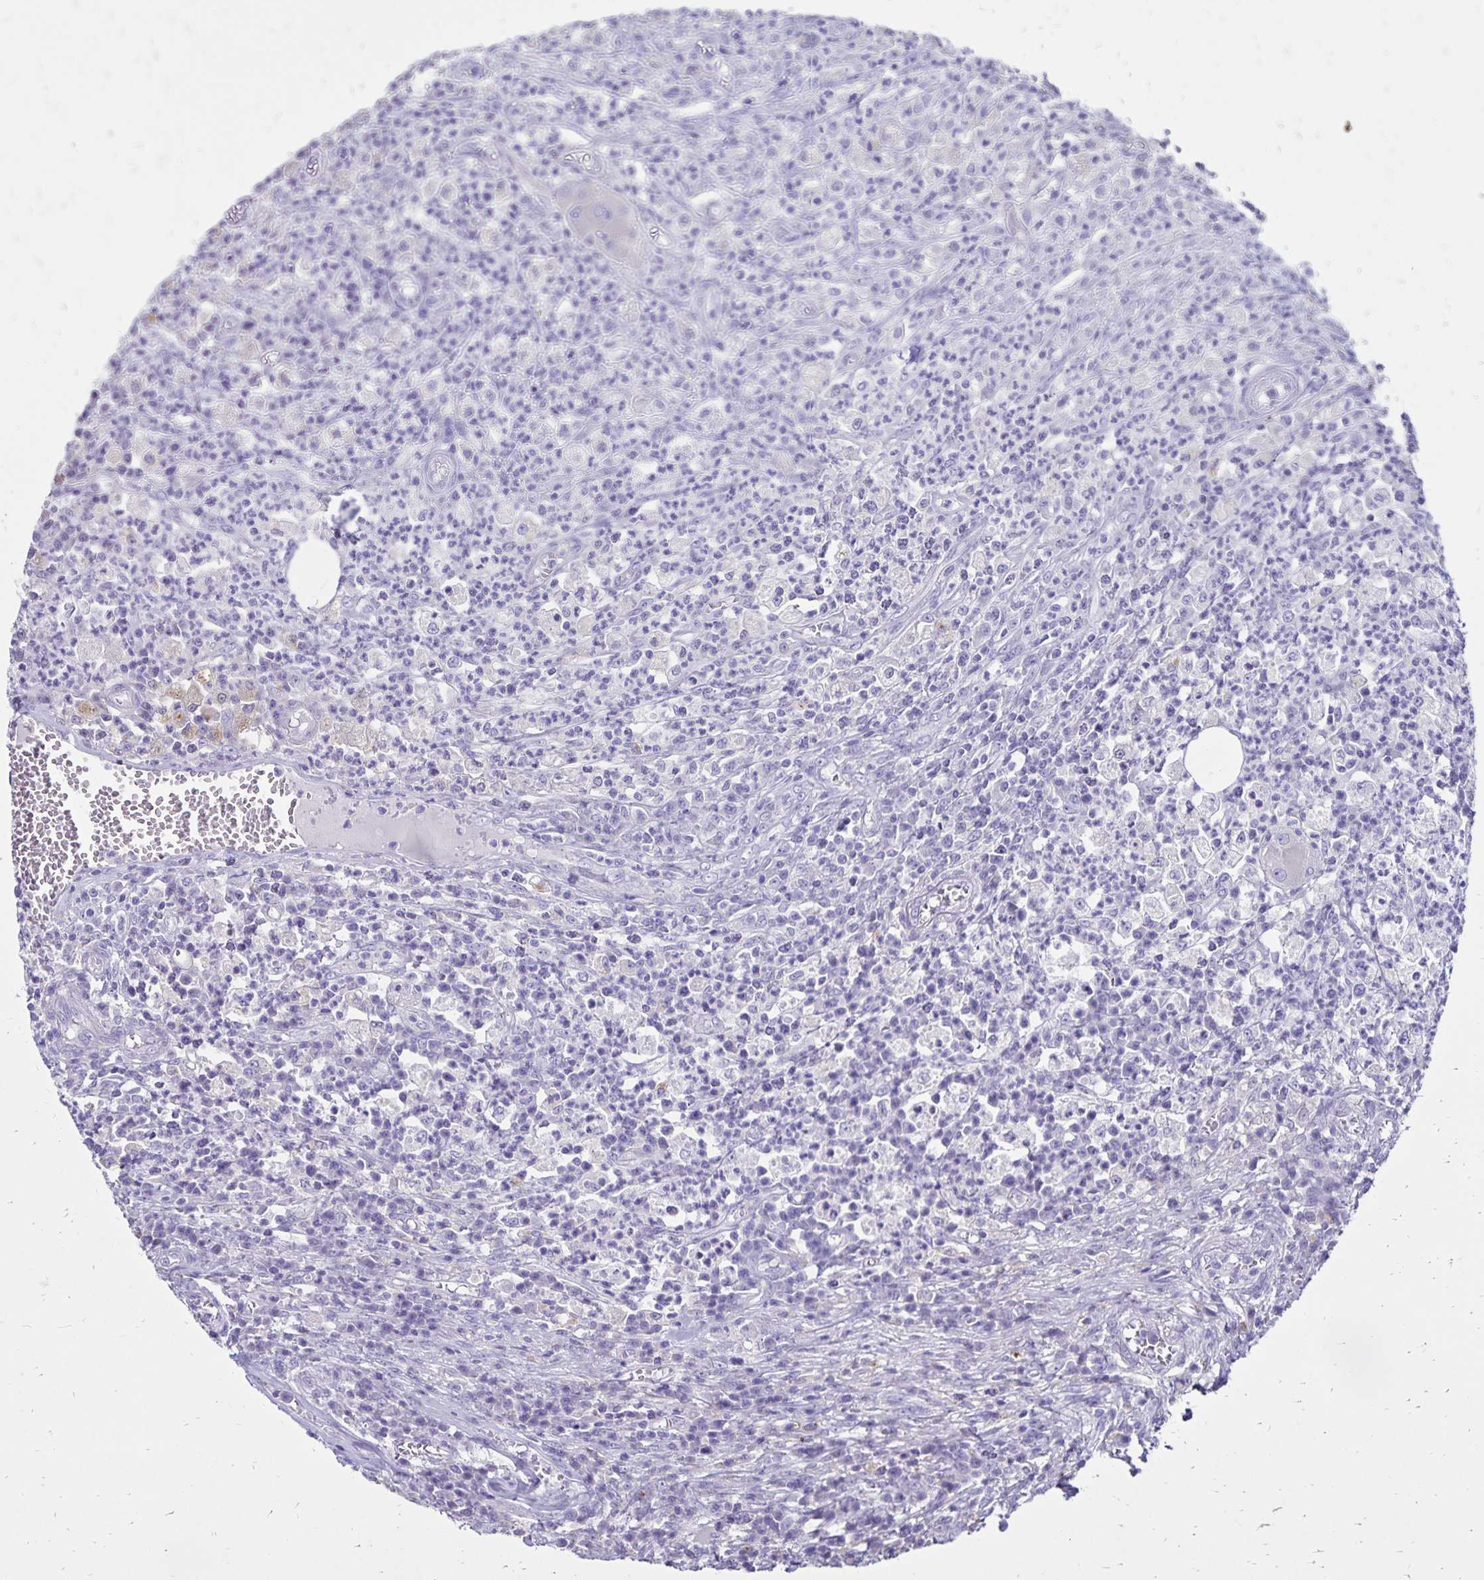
{"staining": {"intensity": "negative", "quantity": "none", "location": "none"}, "tissue": "colorectal cancer", "cell_type": "Tumor cells", "image_type": "cancer", "snomed": [{"axis": "morphology", "description": "Normal tissue, NOS"}, {"axis": "morphology", "description": "Adenocarcinoma, NOS"}, {"axis": "topography", "description": "Colon"}], "caption": "A photomicrograph of colorectal adenocarcinoma stained for a protein shows no brown staining in tumor cells.", "gene": "EVPL", "patient": {"sex": "male", "age": 65}}